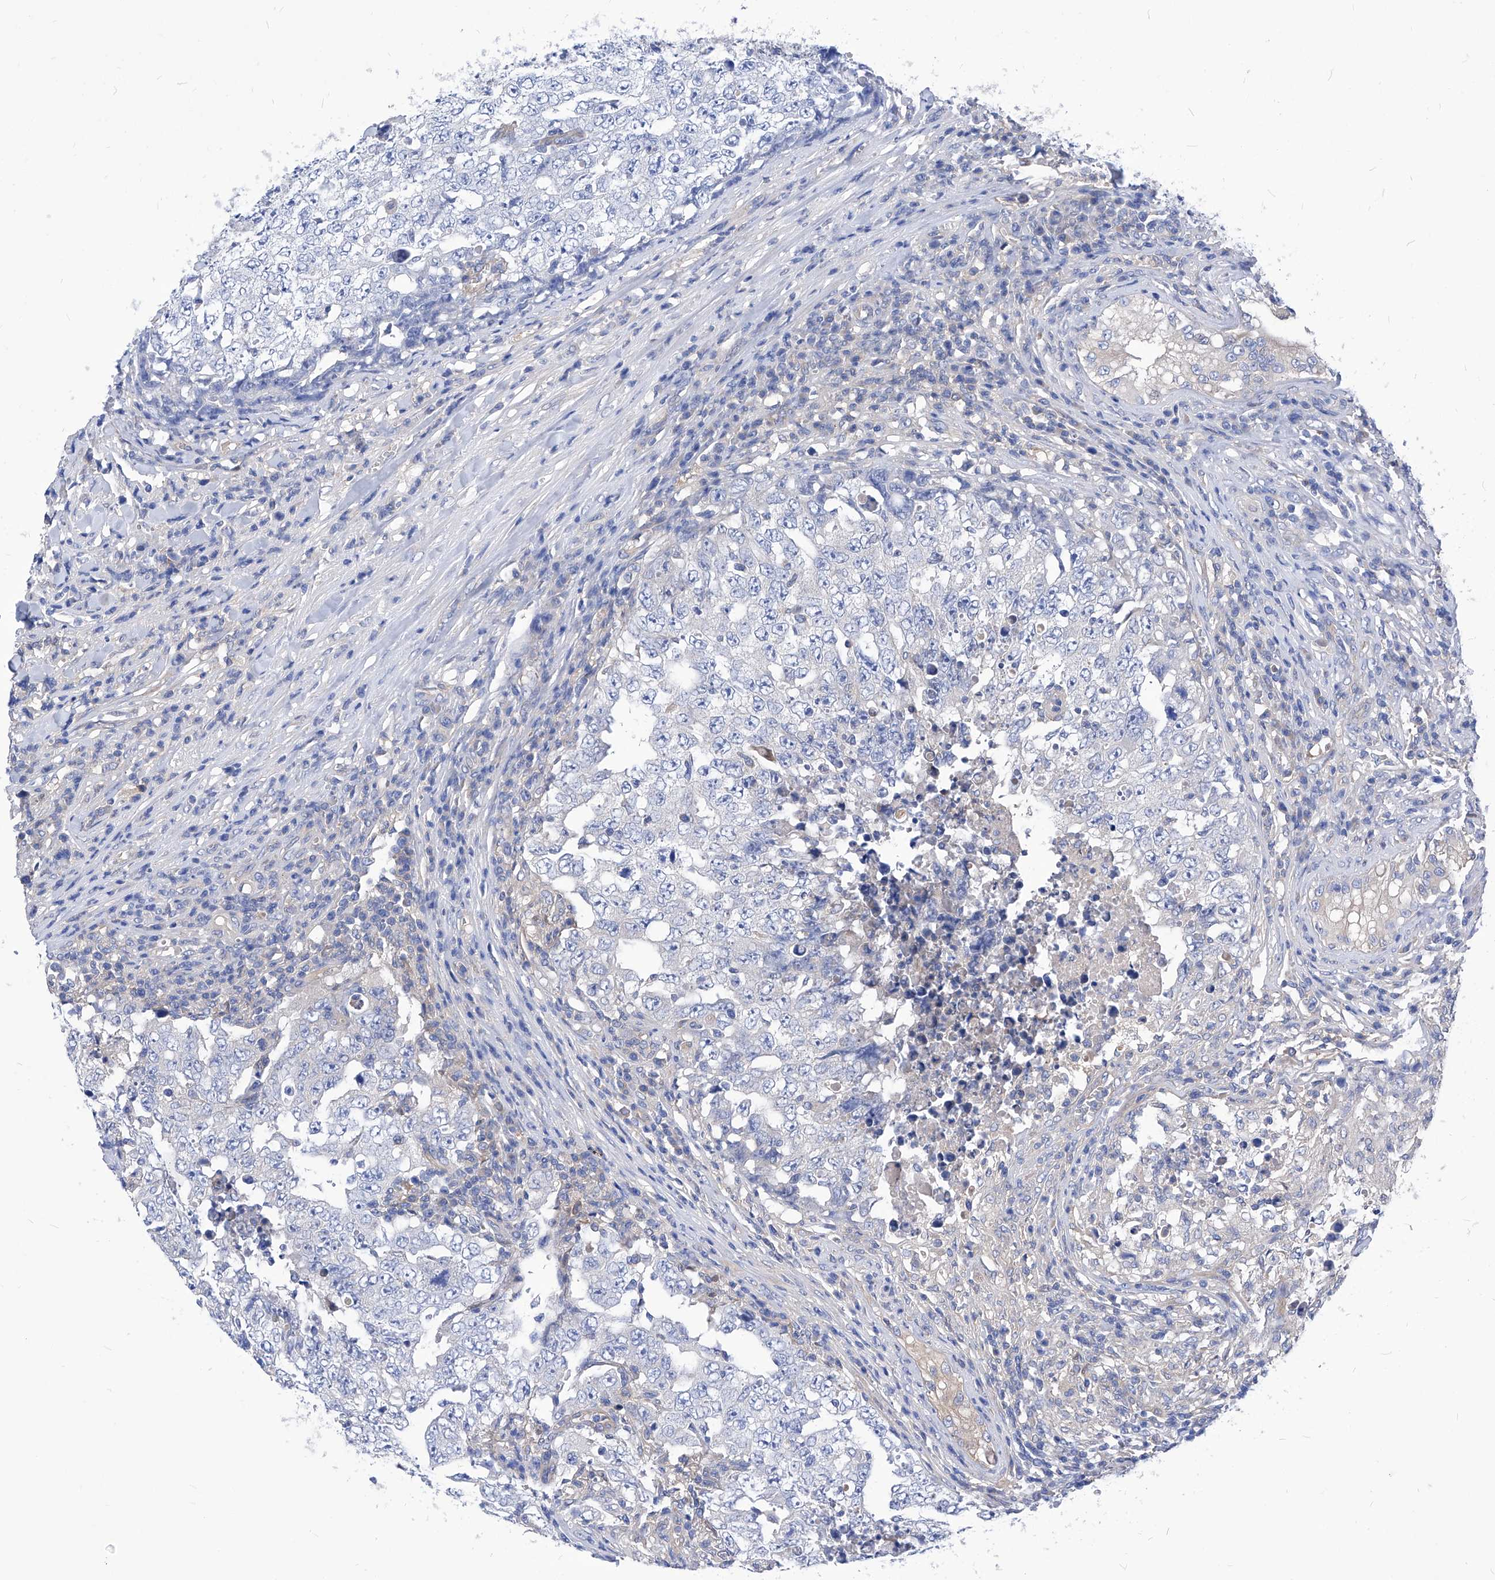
{"staining": {"intensity": "negative", "quantity": "none", "location": "none"}, "tissue": "testis cancer", "cell_type": "Tumor cells", "image_type": "cancer", "snomed": [{"axis": "morphology", "description": "Carcinoma, Embryonal, NOS"}, {"axis": "topography", "description": "Testis"}], "caption": "Tumor cells show no significant expression in testis embryonal carcinoma. The staining is performed using DAB brown chromogen with nuclei counter-stained in using hematoxylin.", "gene": "XPNPEP1", "patient": {"sex": "male", "age": 26}}